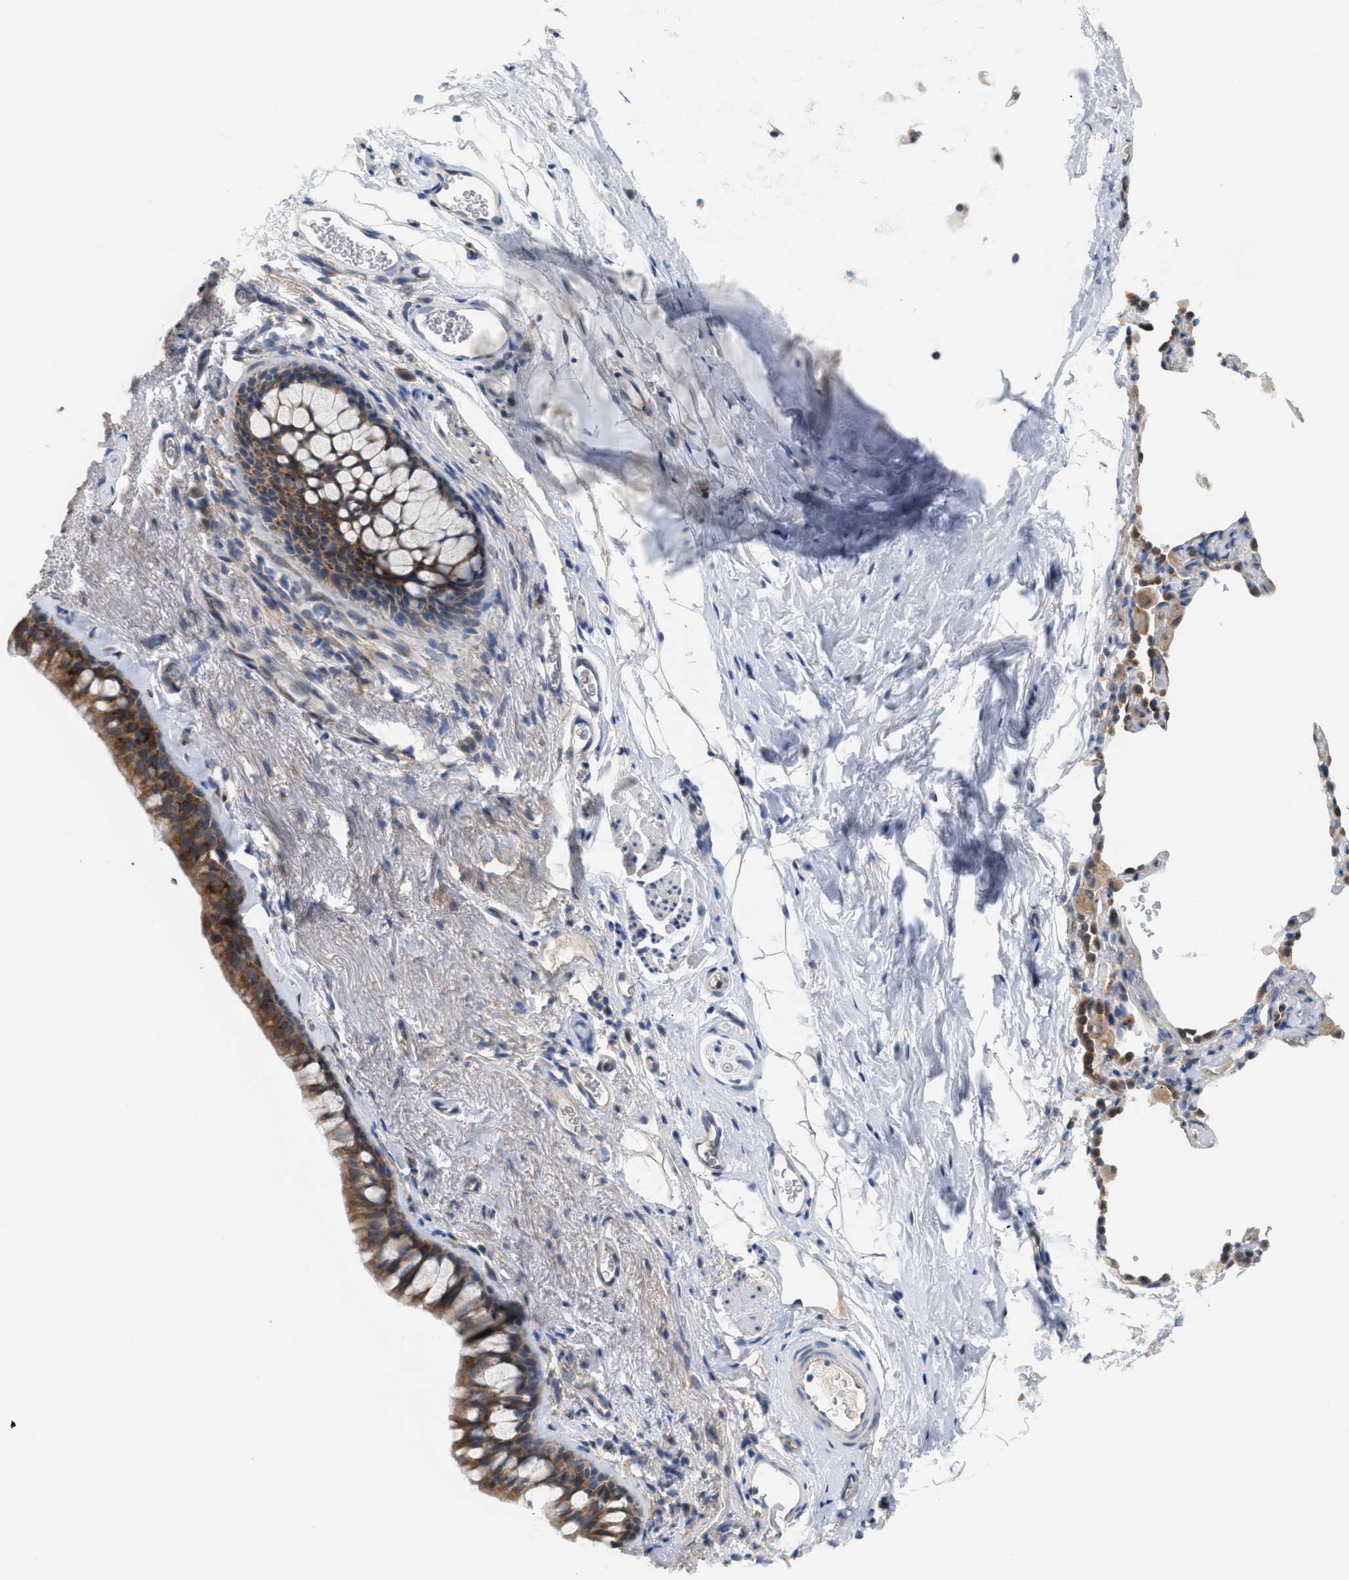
{"staining": {"intensity": "moderate", "quantity": ">75%", "location": "cytoplasmic/membranous"}, "tissue": "bronchus", "cell_type": "Respiratory epithelial cells", "image_type": "normal", "snomed": [{"axis": "morphology", "description": "Normal tissue, NOS"}, {"axis": "topography", "description": "Cartilage tissue"}, {"axis": "topography", "description": "Bronchus"}], "caption": "Respiratory epithelial cells reveal moderate cytoplasmic/membranous positivity in approximately >75% of cells in benign bronchus.", "gene": "UBAP2", "patient": {"sex": "female", "age": 53}}